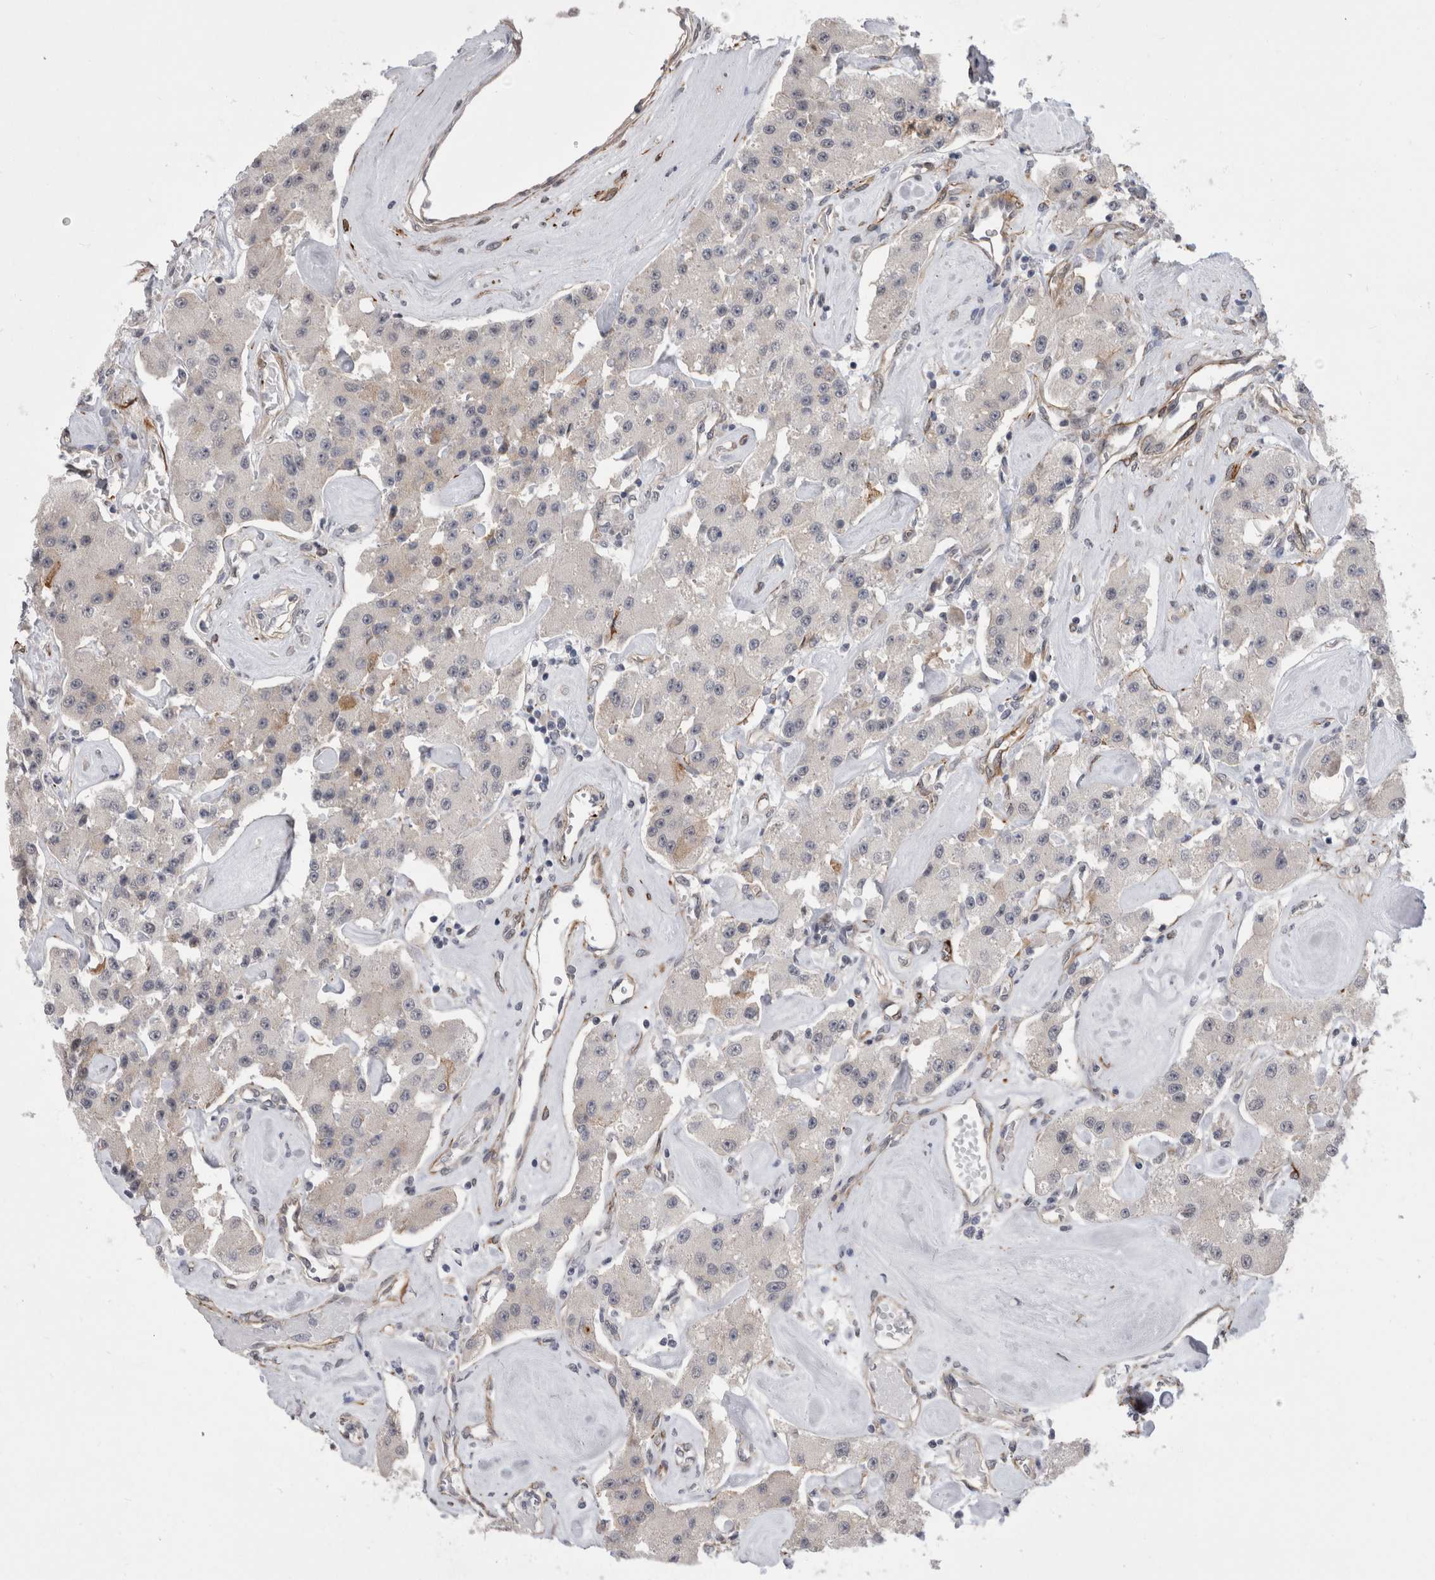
{"staining": {"intensity": "negative", "quantity": "none", "location": "none"}, "tissue": "carcinoid", "cell_type": "Tumor cells", "image_type": "cancer", "snomed": [{"axis": "morphology", "description": "Carcinoid, malignant, NOS"}, {"axis": "topography", "description": "Pancreas"}], "caption": "This image is of malignant carcinoid stained with IHC to label a protein in brown with the nuclei are counter-stained blue. There is no positivity in tumor cells. The staining is performed using DAB (3,3'-diaminobenzidine) brown chromogen with nuclei counter-stained in using hematoxylin.", "gene": "FAM83H", "patient": {"sex": "male", "age": 41}}